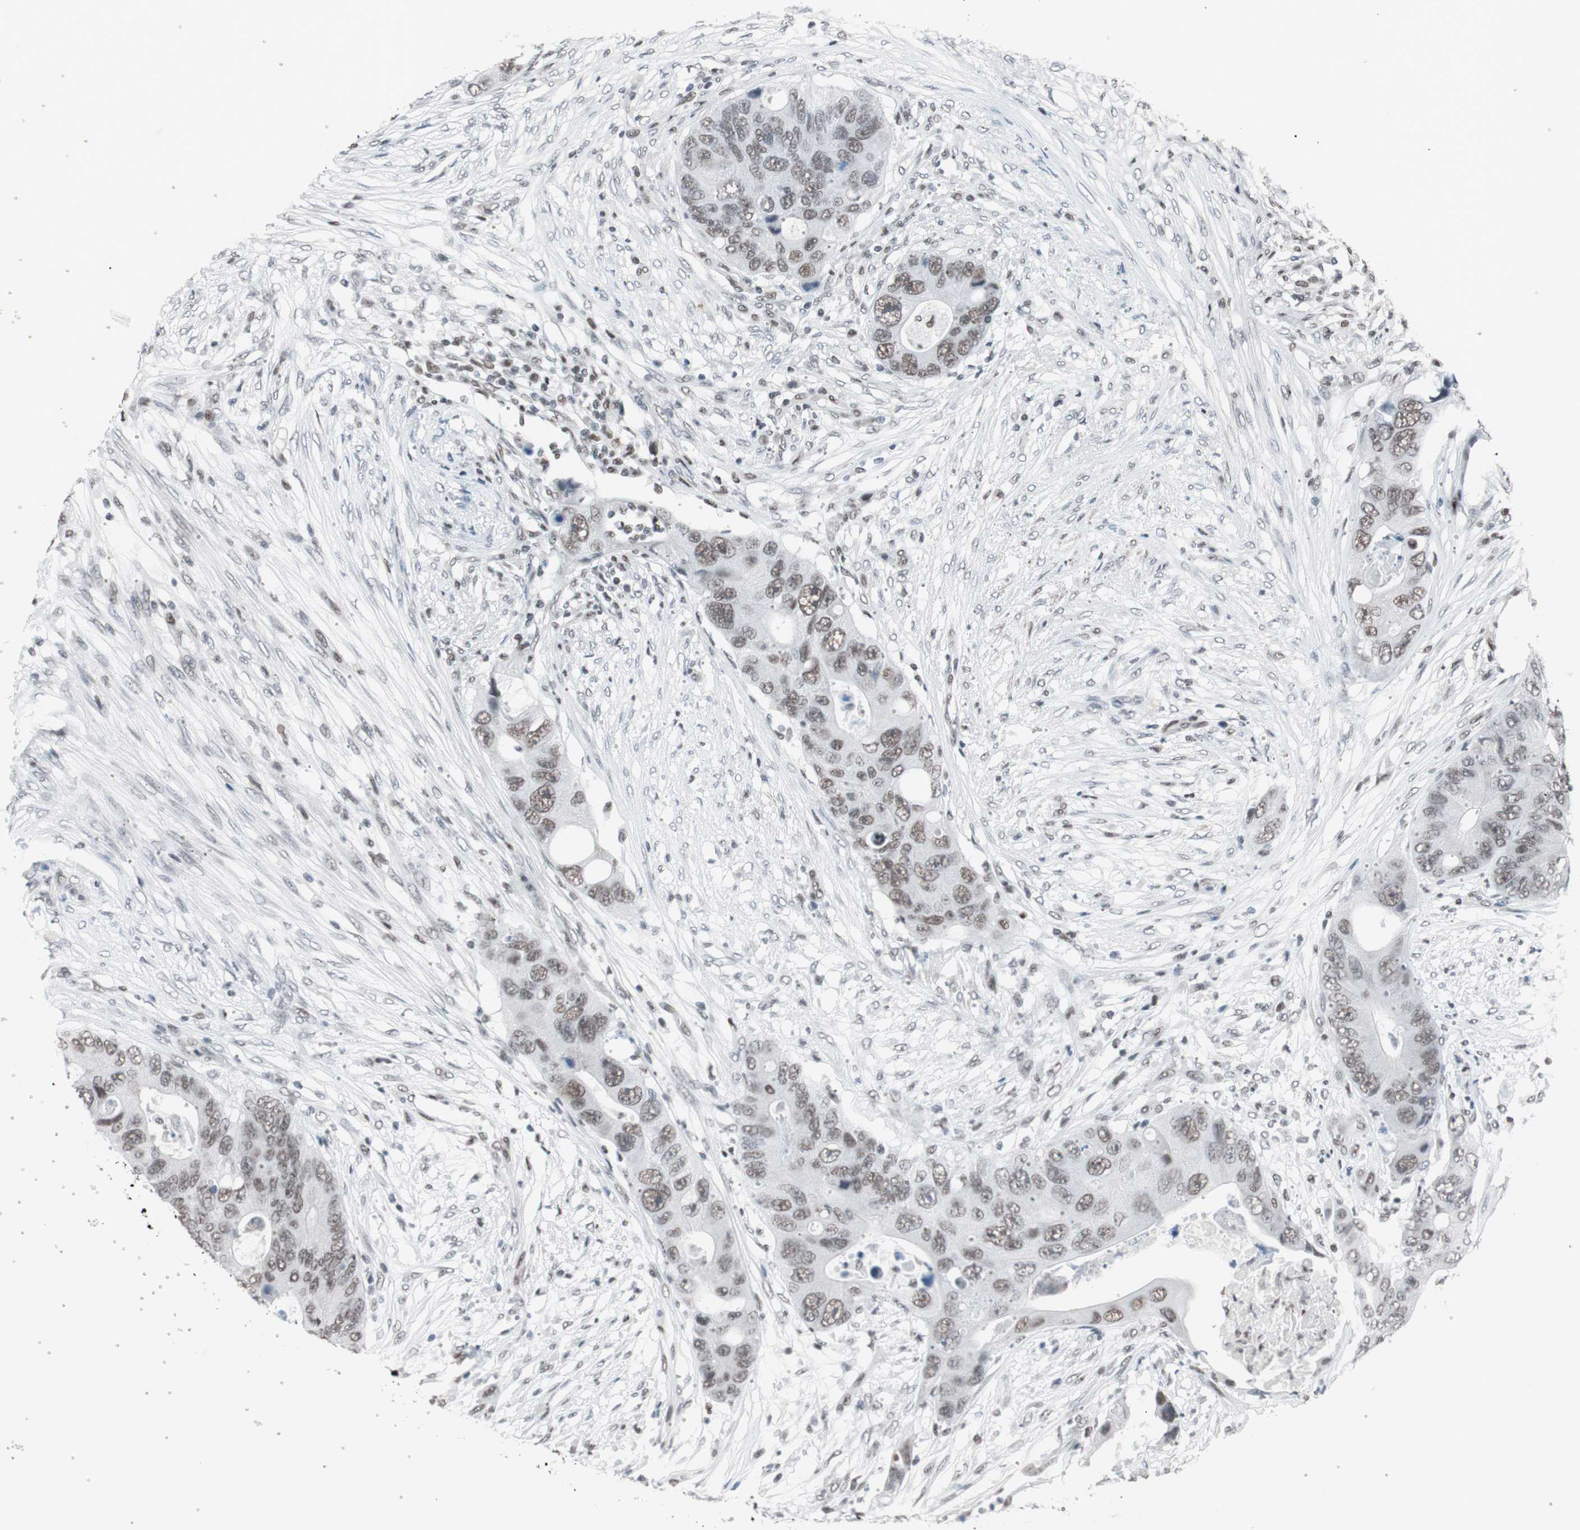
{"staining": {"intensity": "moderate", "quantity": ">75%", "location": "nuclear"}, "tissue": "colorectal cancer", "cell_type": "Tumor cells", "image_type": "cancer", "snomed": [{"axis": "morphology", "description": "Adenocarcinoma, NOS"}, {"axis": "topography", "description": "Colon"}], "caption": "Protein staining by IHC reveals moderate nuclear expression in approximately >75% of tumor cells in adenocarcinoma (colorectal).", "gene": "ARID1A", "patient": {"sex": "male", "age": 71}}